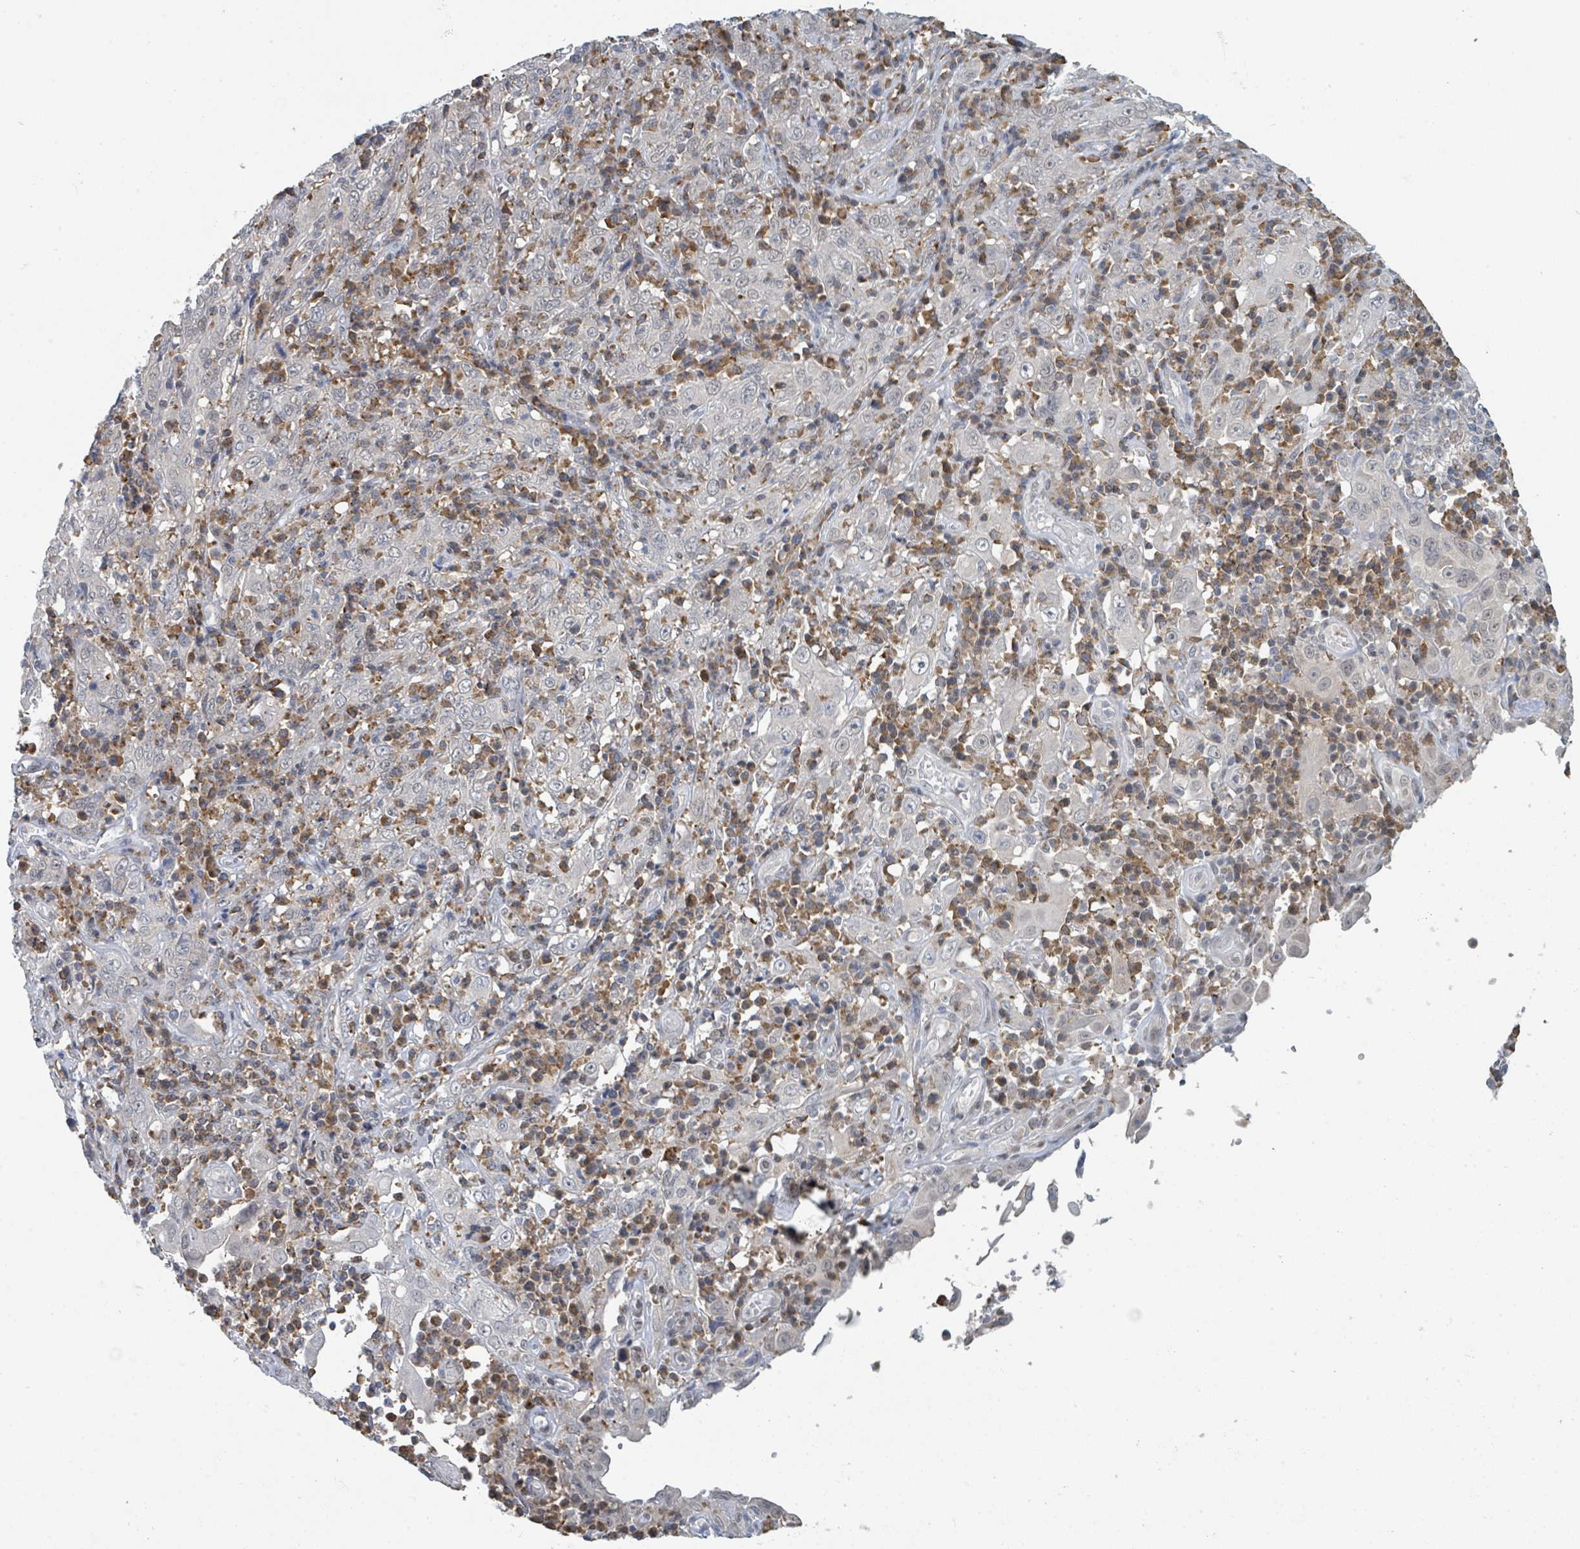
{"staining": {"intensity": "negative", "quantity": "none", "location": "none"}, "tissue": "cervical cancer", "cell_type": "Tumor cells", "image_type": "cancer", "snomed": [{"axis": "morphology", "description": "Squamous cell carcinoma, NOS"}, {"axis": "topography", "description": "Cervix"}], "caption": "Cervical cancer (squamous cell carcinoma) was stained to show a protein in brown. There is no significant staining in tumor cells.", "gene": "ANKRD55", "patient": {"sex": "female", "age": 46}}